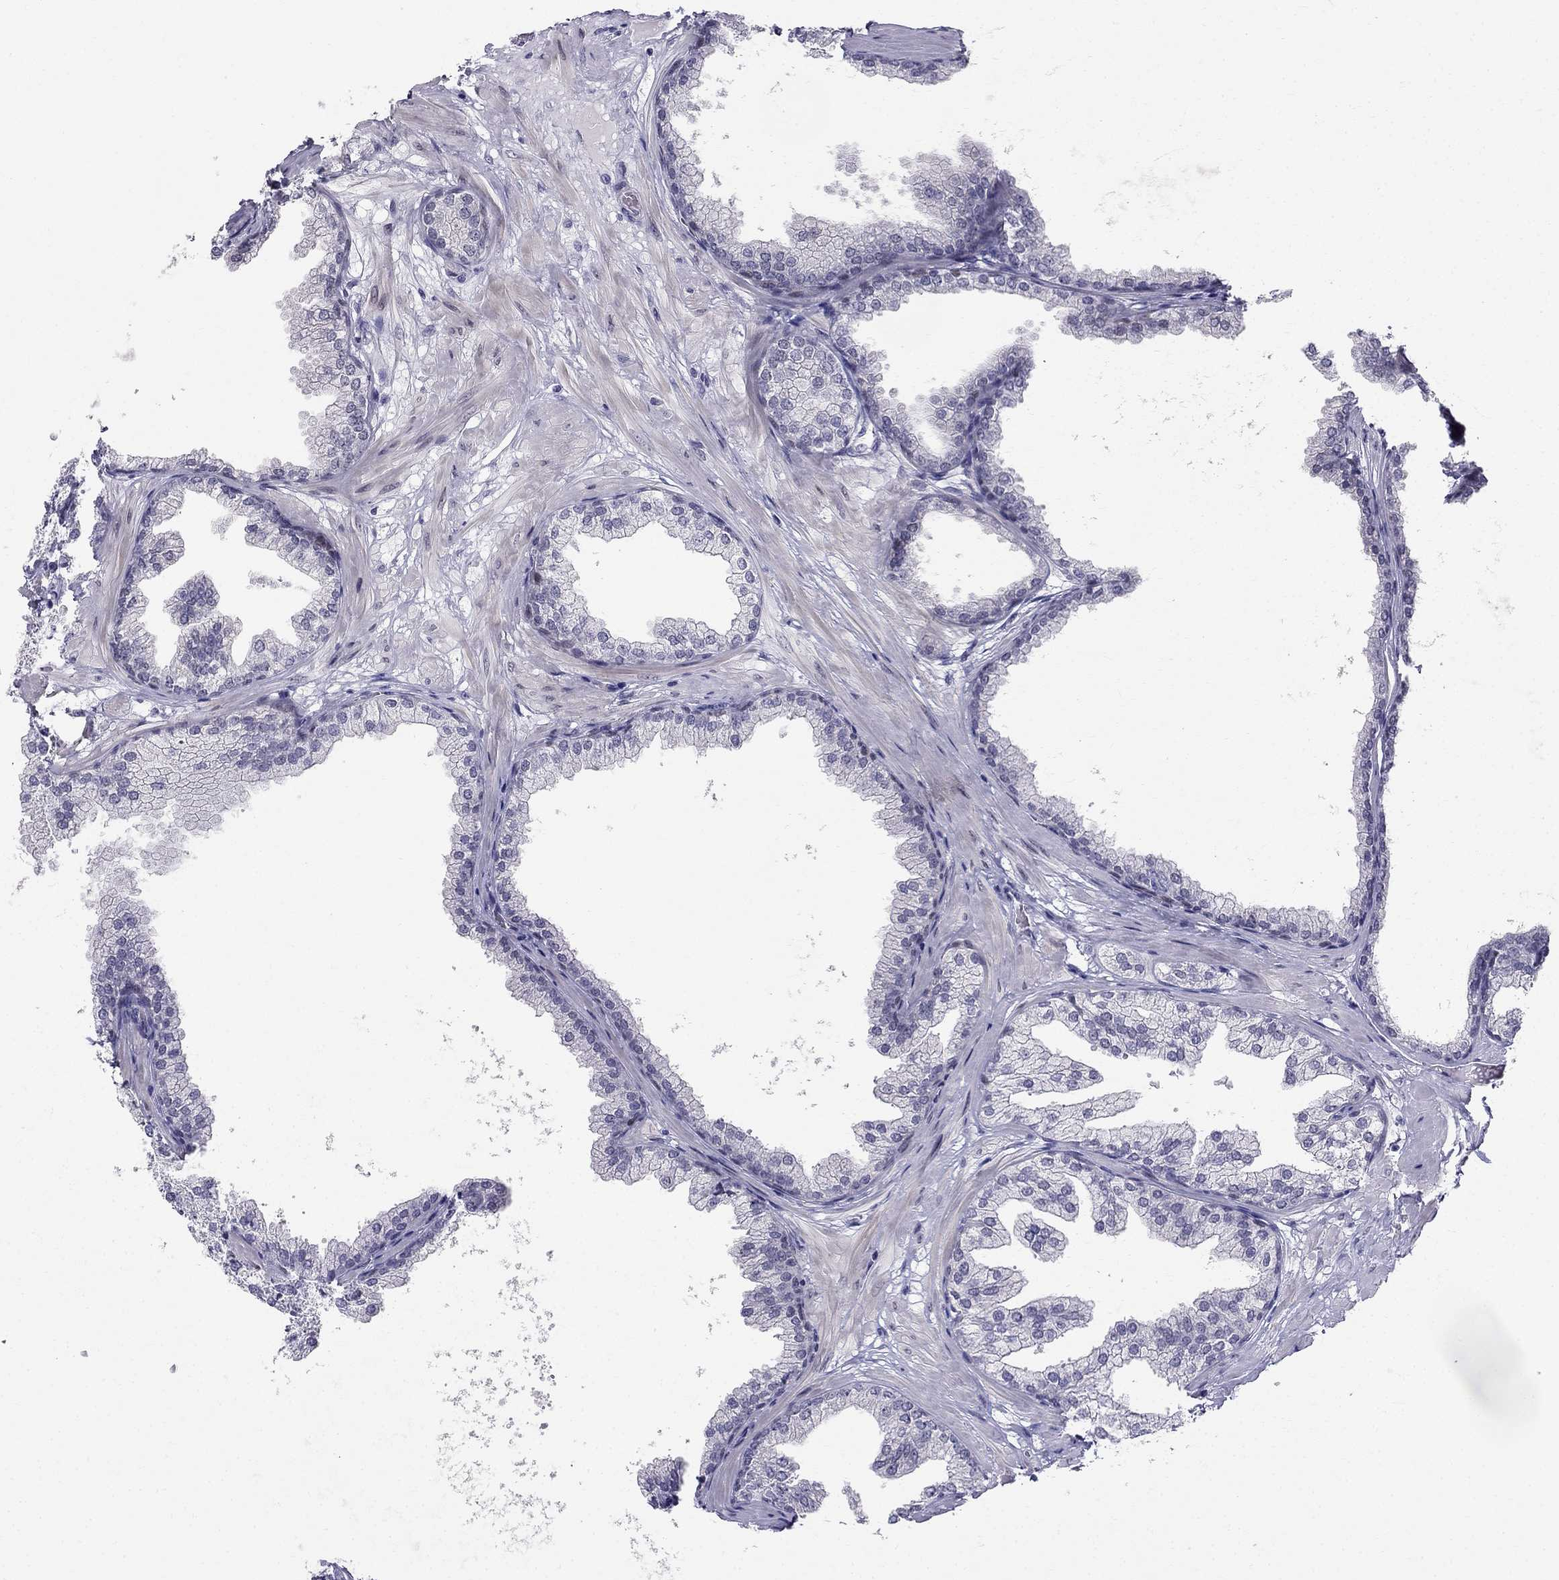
{"staining": {"intensity": "negative", "quantity": "none", "location": "none"}, "tissue": "prostate", "cell_type": "Glandular cells", "image_type": "normal", "snomed": [{"axis": "morphology", "description": "Normal tissue, NOS"}, {"axis": "topography", "description": "Prostate"}], "caption": "Prostate stained for a protein using immunohistochemistry exhibits no staining glandular cells.", "gene": "BAG5", "patient": {"sex": "male", "age": 37}}